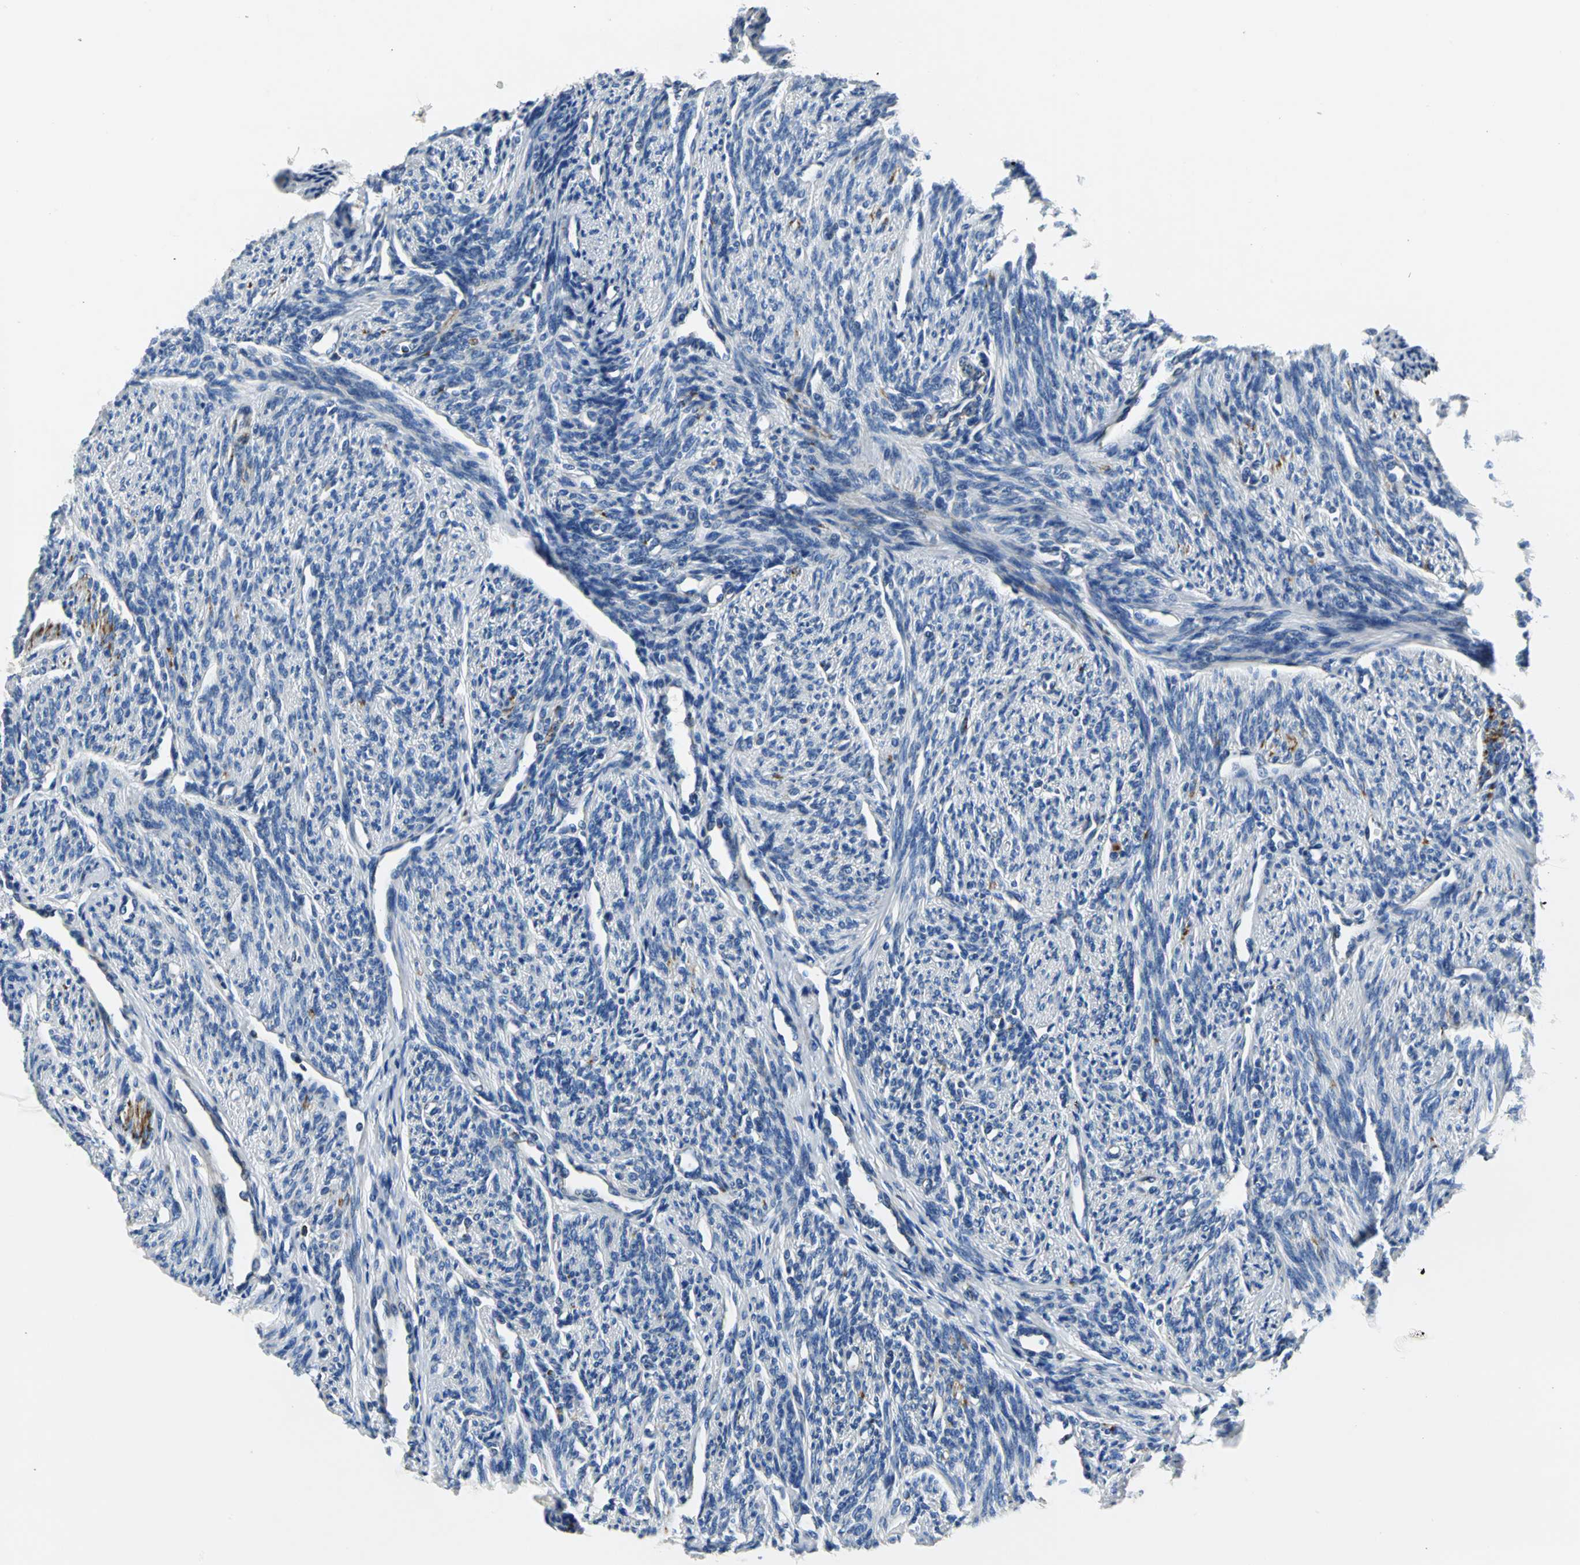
{"staining": {"intensity": "negative", "quantity": "none", "location": "none"}, "tissue": "smooth muscle", "cell_type": "Smooth muscle cells", "image_type": "normal", "snomed": [{"axis": "morphology", "description": "Normal tissue, NOS"}, {"axis": "topography", "description": "Smooth muscle"}], "caption": "Immunohistochemistry (IHC) of benign human smooth muscle exhibits no expression in smooth muscle cells. (Brightfield microscopy of DAB IHC at high magnification).", "gene": "IFI6", "patient": {"sex": "female", "age": 65}}